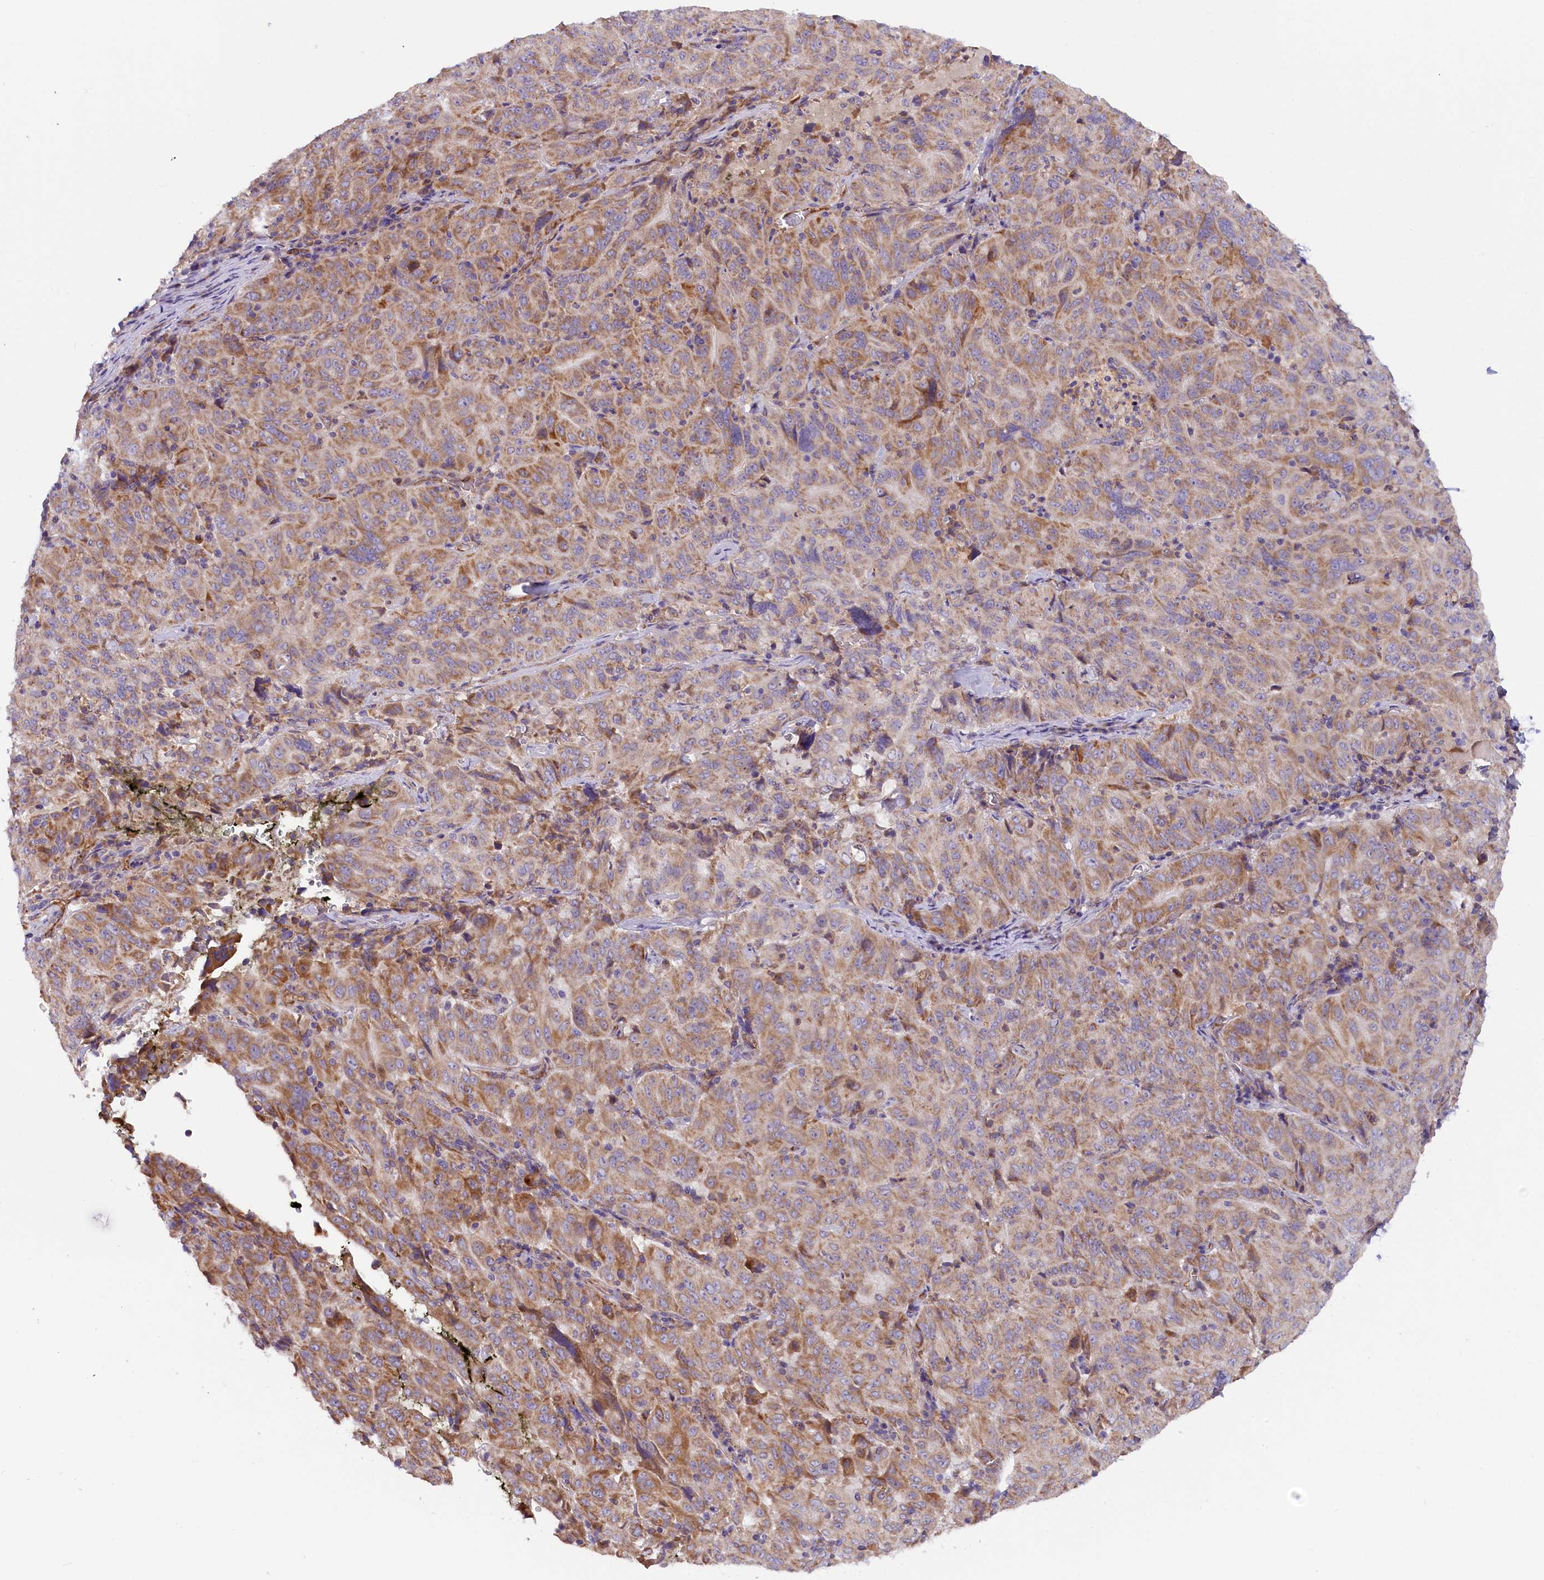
{"staining": {"intensity": "moderate", "quantity": ">75%", "location": "cytoplasmic/membranous"}, "tissue": "pancreatic cancer", "cell_type": "Tumor cells", "image_type": "cancer", "snomed": [{"axis": "morphology", "description": "Adenocarcinoma, NOS"}, {"axis": "topography", "description": "Pancreas"}], "caption": "The micrograph reveals immunohistochemical staining of pancreatic cancer (adenocarcinoma). There is moderate cytoplasmic/membranous expression is present in approximately >75% of tumor cells.", "gene": "DNAJB9", "patient": {"sex": "male", "age": 63}}